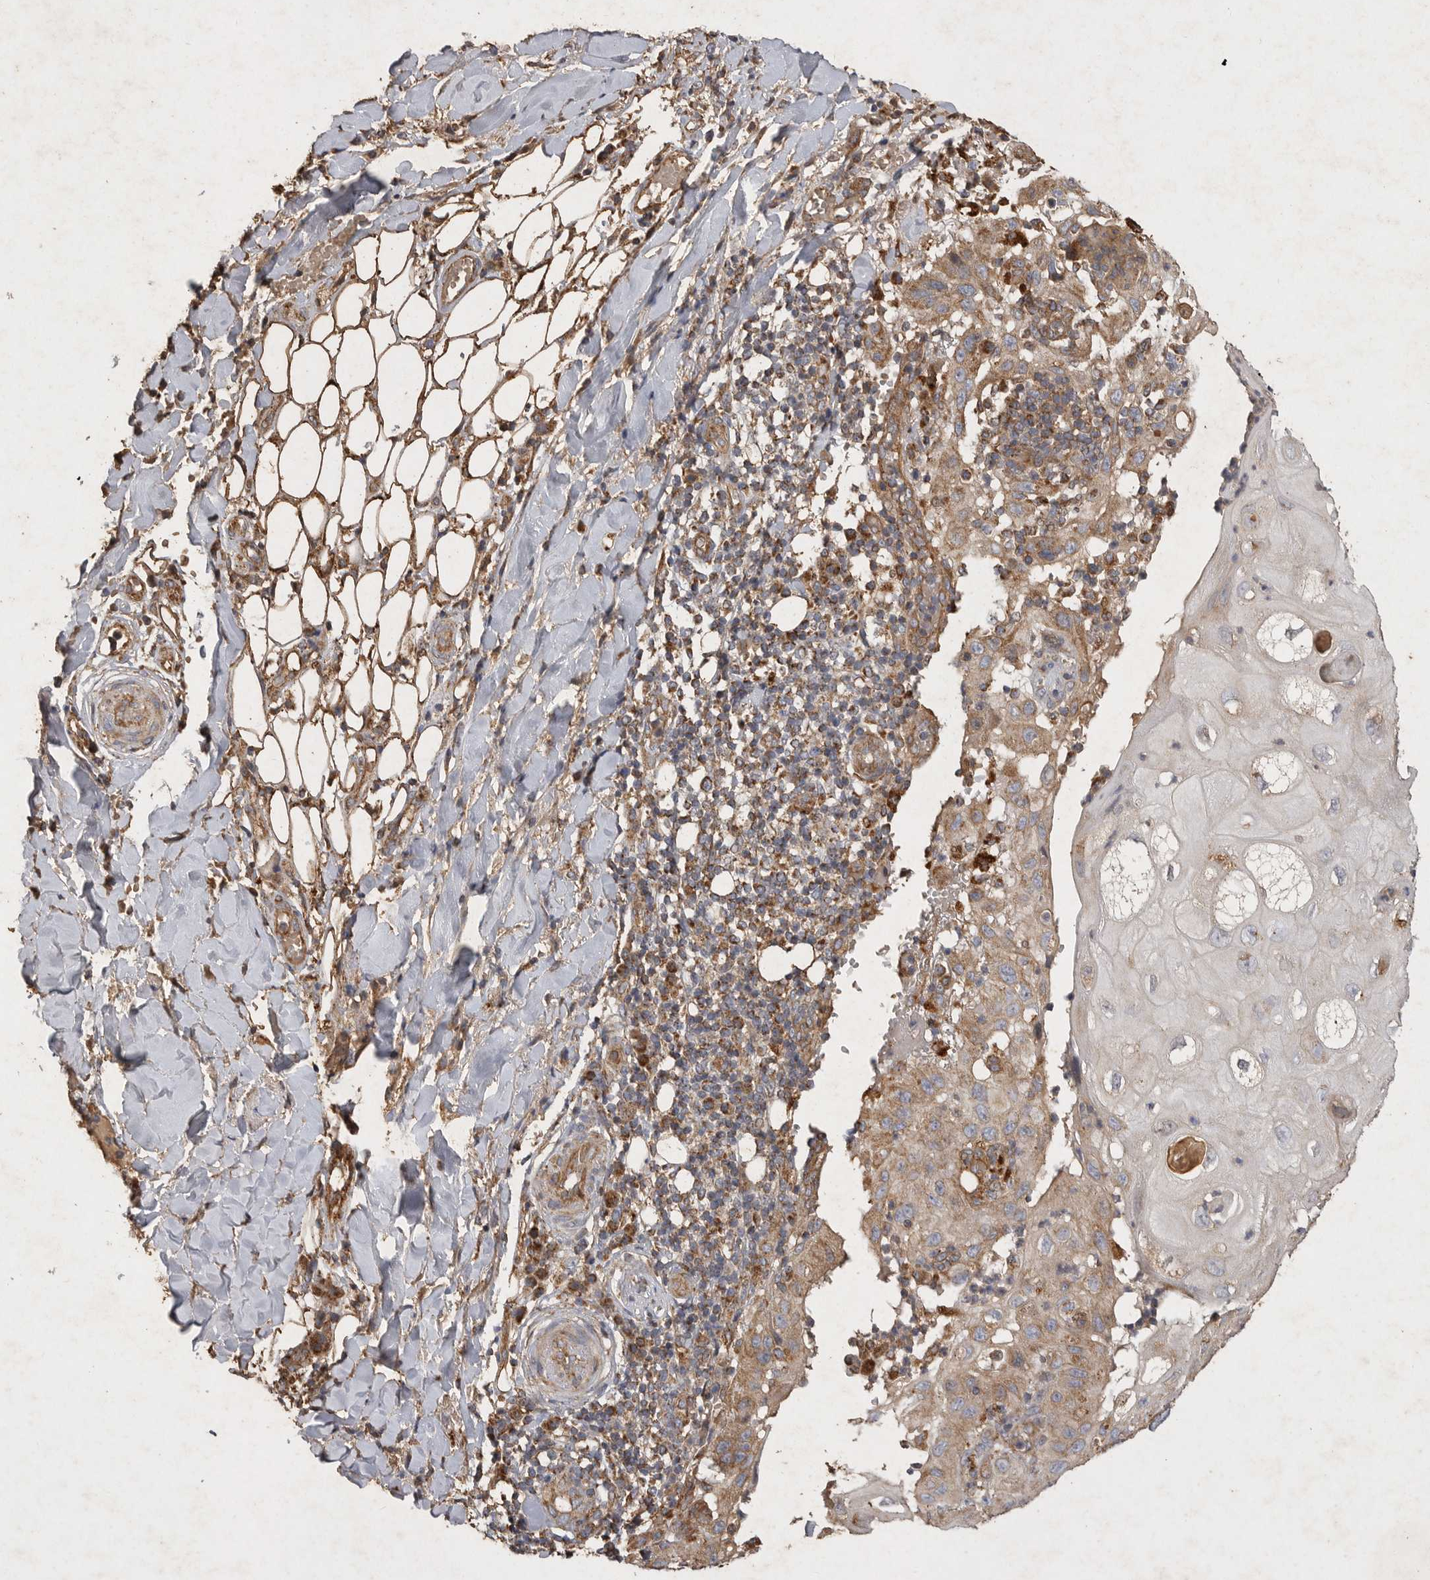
{"staining": {"intensity": "moderate", "quantity": ">75%", "location": "cytoplasmic/membranous"}, "tissue": "skin cancer", "cell_type": "Tumor cells", "image_type": "cancer", "snomed": [{"axis": "morphology", "description": "Normal tissue, NOS"}, {"axis": "morphology", "description": "Squamous cell carcinoma, NOS"}, {"axis": "topography", "description": "Skin"}], "caption": "The image demonstrates staining of skin cancer (squamous cell carcinoma), revealing moderate cytoplasmic/membranous protein positivity (brown color) within tumor cells. The staining was performed using DAB (3,3'-diaminobenzidine), with brown indicating positive protein expression. Nuclei are stained blue with hematoxylin.", "gene": "MRPL41", "patient": {"sex": "female", "age": 96}}